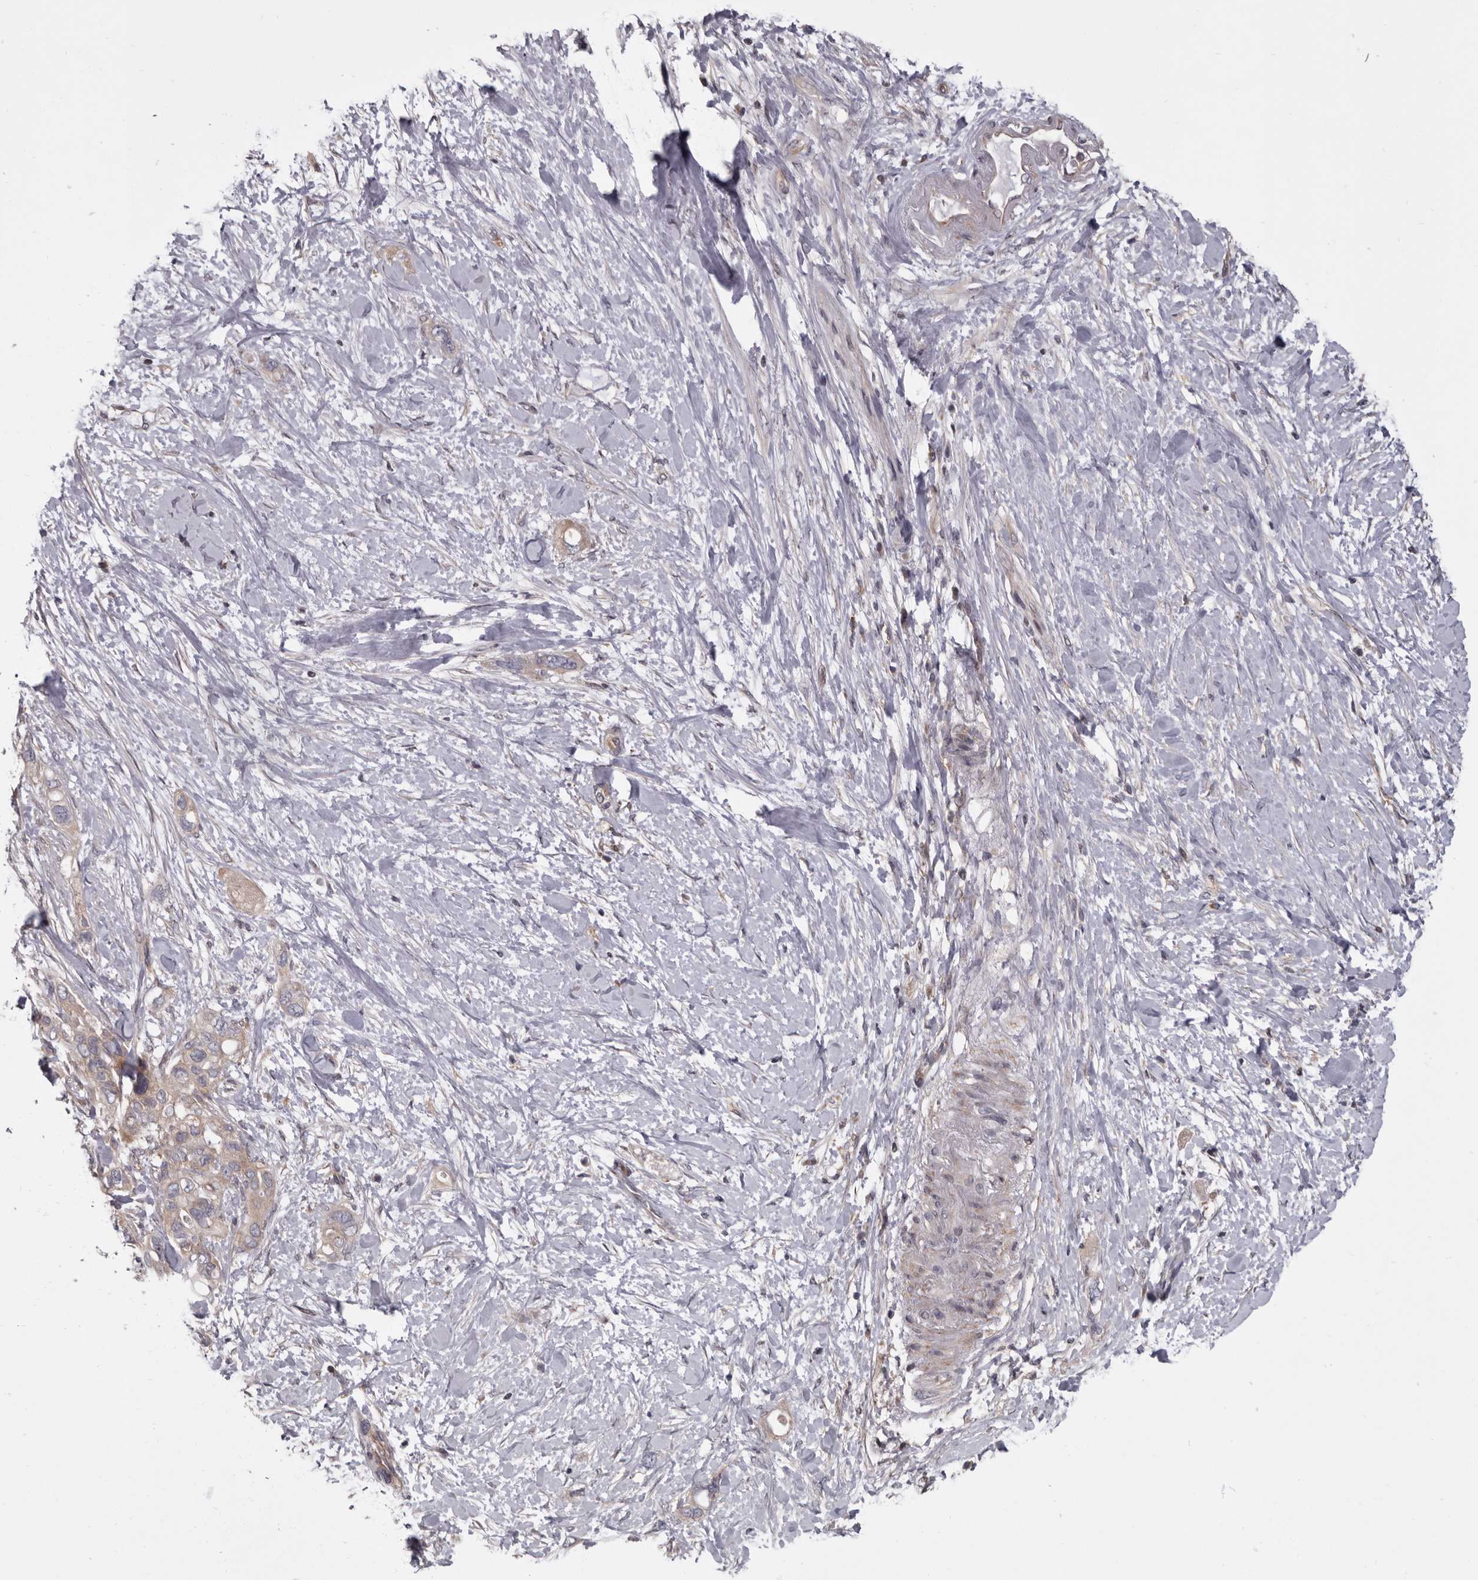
{"staining": {"intensity": "weak", "quantity": ">75%", "location": "cytoplasmic/membranous"}, "tissue": "pancreatic cancer", "cell_type": "Tumor cells", "image_type": "cancer", "snomed": [{"axis": "morphology", "description": "Adenocarcinoma, NOS"}, {"axis": "topography", "description": "Pancreas"}], "caption": "Adenocarcinoma (pancreatic) stained for a protein (brown) shows weak cytoplasmic/membranous positive expression in about >75% of tumor cells.", "gene": "FGFR4", "patient": {"sex": "female", "age": 56}}